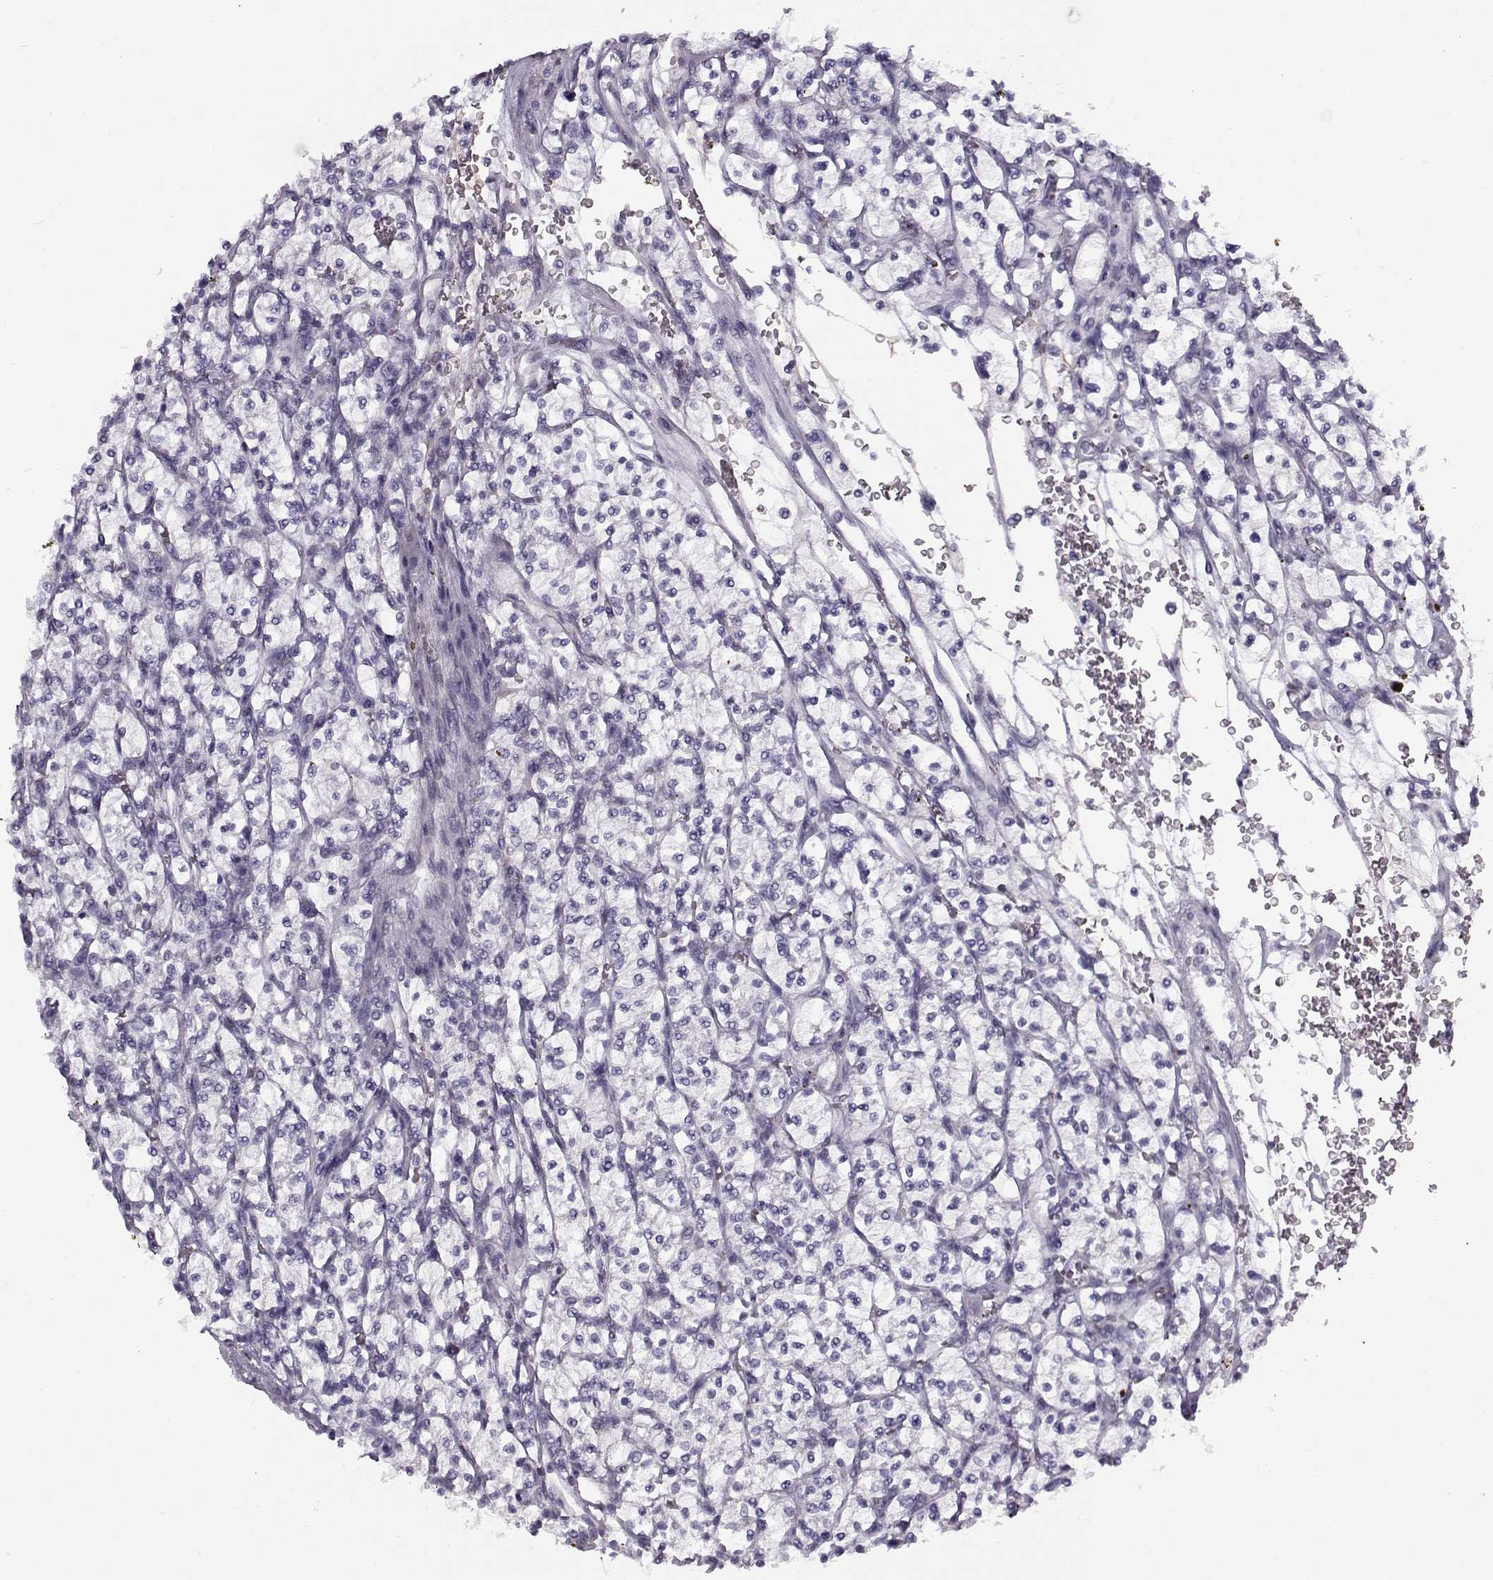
{"staining": {"intensity": "negative", "quantity": "none", "location": "none"}, "tissue": "renal cancer", "cell_type": "Tumor cells", "image_type": "cancer", "snomed": [{"axis": "morphology", "description": "Adenocarcinoma, NOS"}, {"axis": "topography", "description": "Kidney"}], "caption": "DAB immunohistochemical staining of renal cancer demonstrates no significant staining in tumor cells.", "gene": "GTSF1L", "patient": {"sex": "female", "age": 64}}